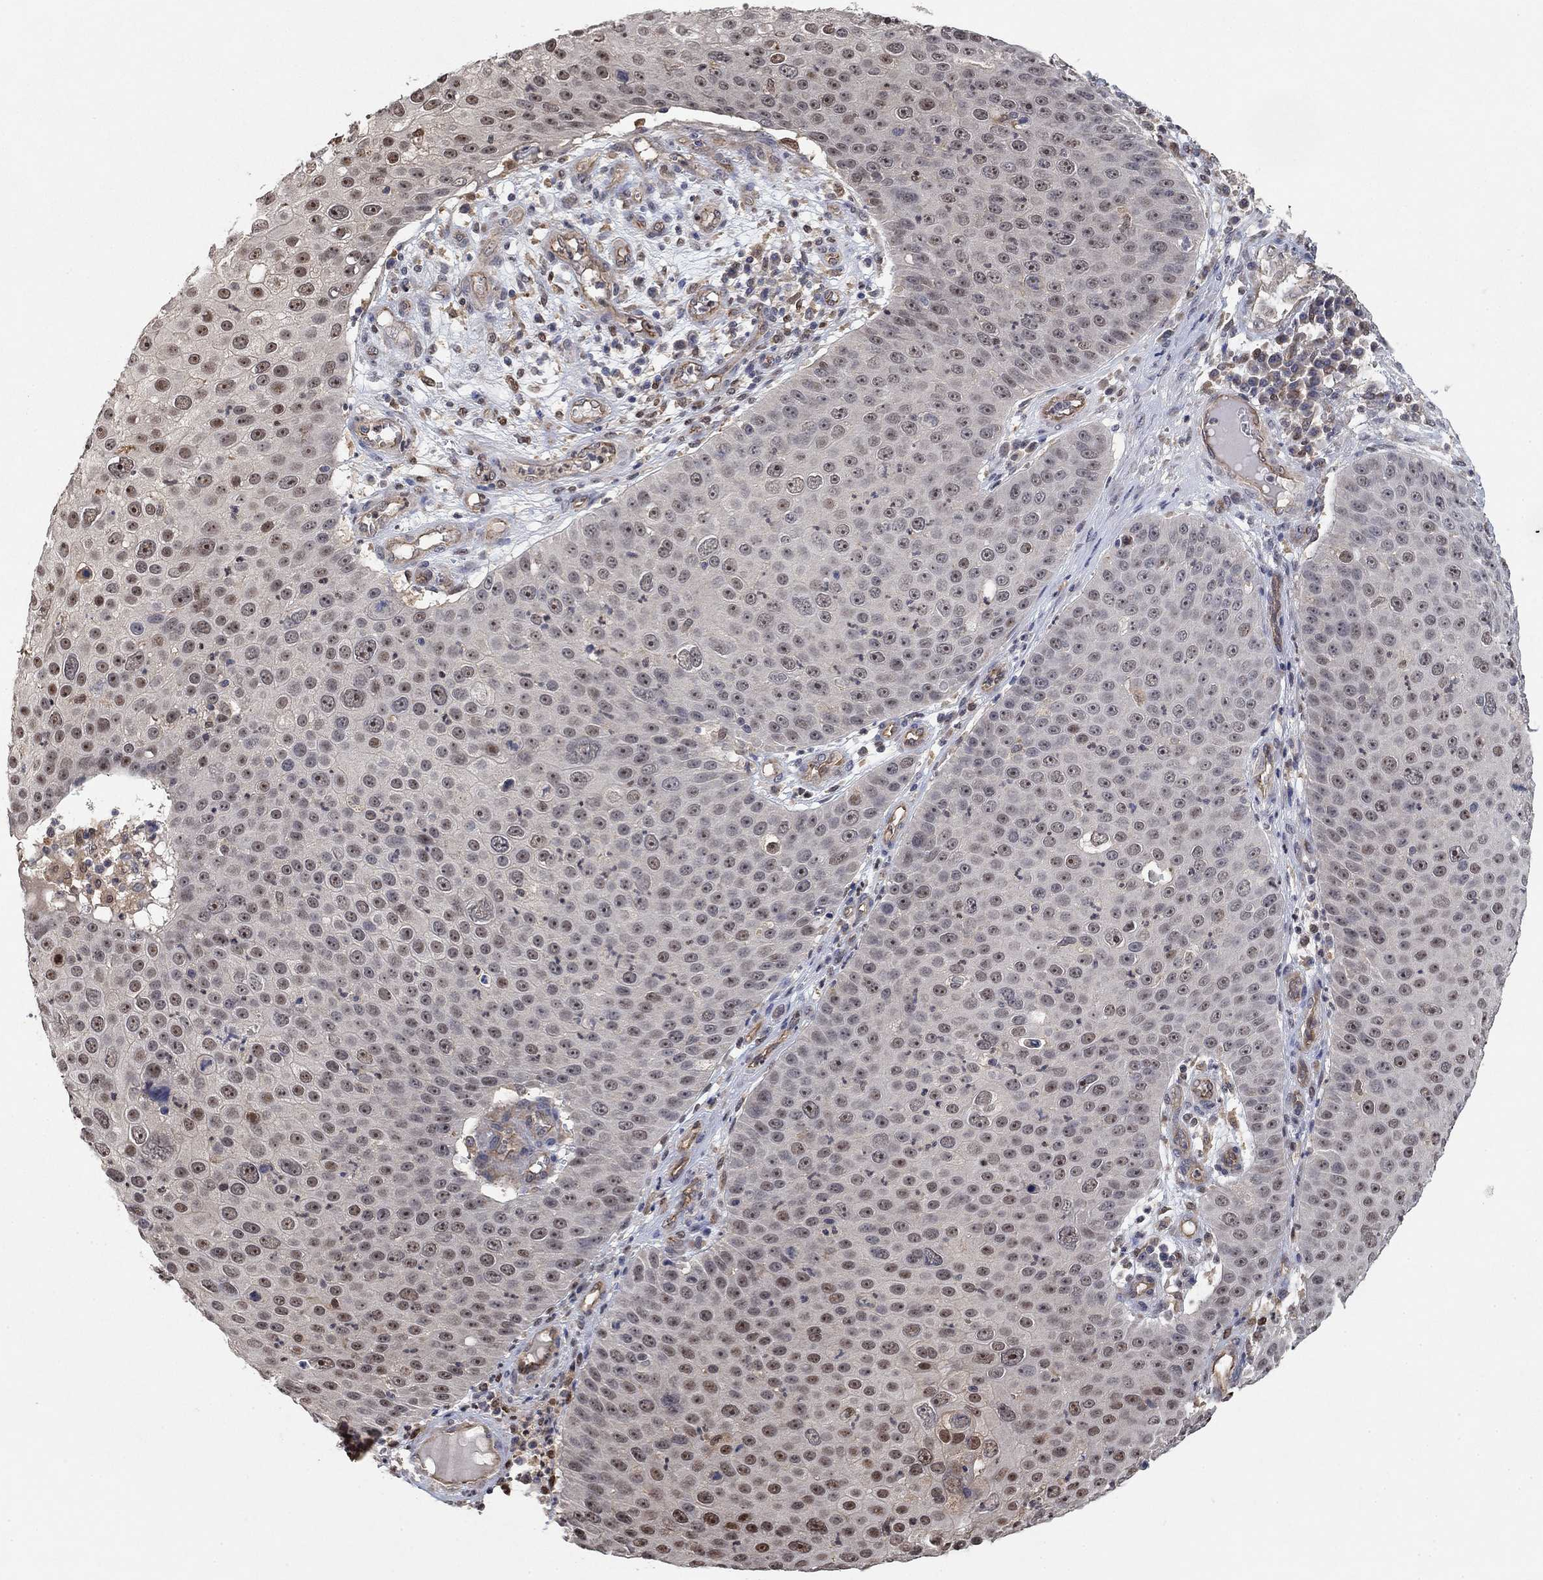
{"staining": {"intensity": "weak", "quantity": "<25%", "location": "nuclear"}, "tissue": "skin cancer", "cell_type": "Tumor cells", "image_type": "cancer", "snomed": [{"axis": "morphology", "description": "Squamous cell carcinoma, NOS"}, {"axis": "topography", "description": "Skin"}], "caption": "A high-resolution photomicrograph shows immunohistochemistry staining of skin squamous cell carcinoma, which displays no significant expression in tumor cells. (Immunohistochemistry, brightfield microscopy, high magnification).", "gene": "MCUR1", "patient": {"sex": "male", "age": 71}}